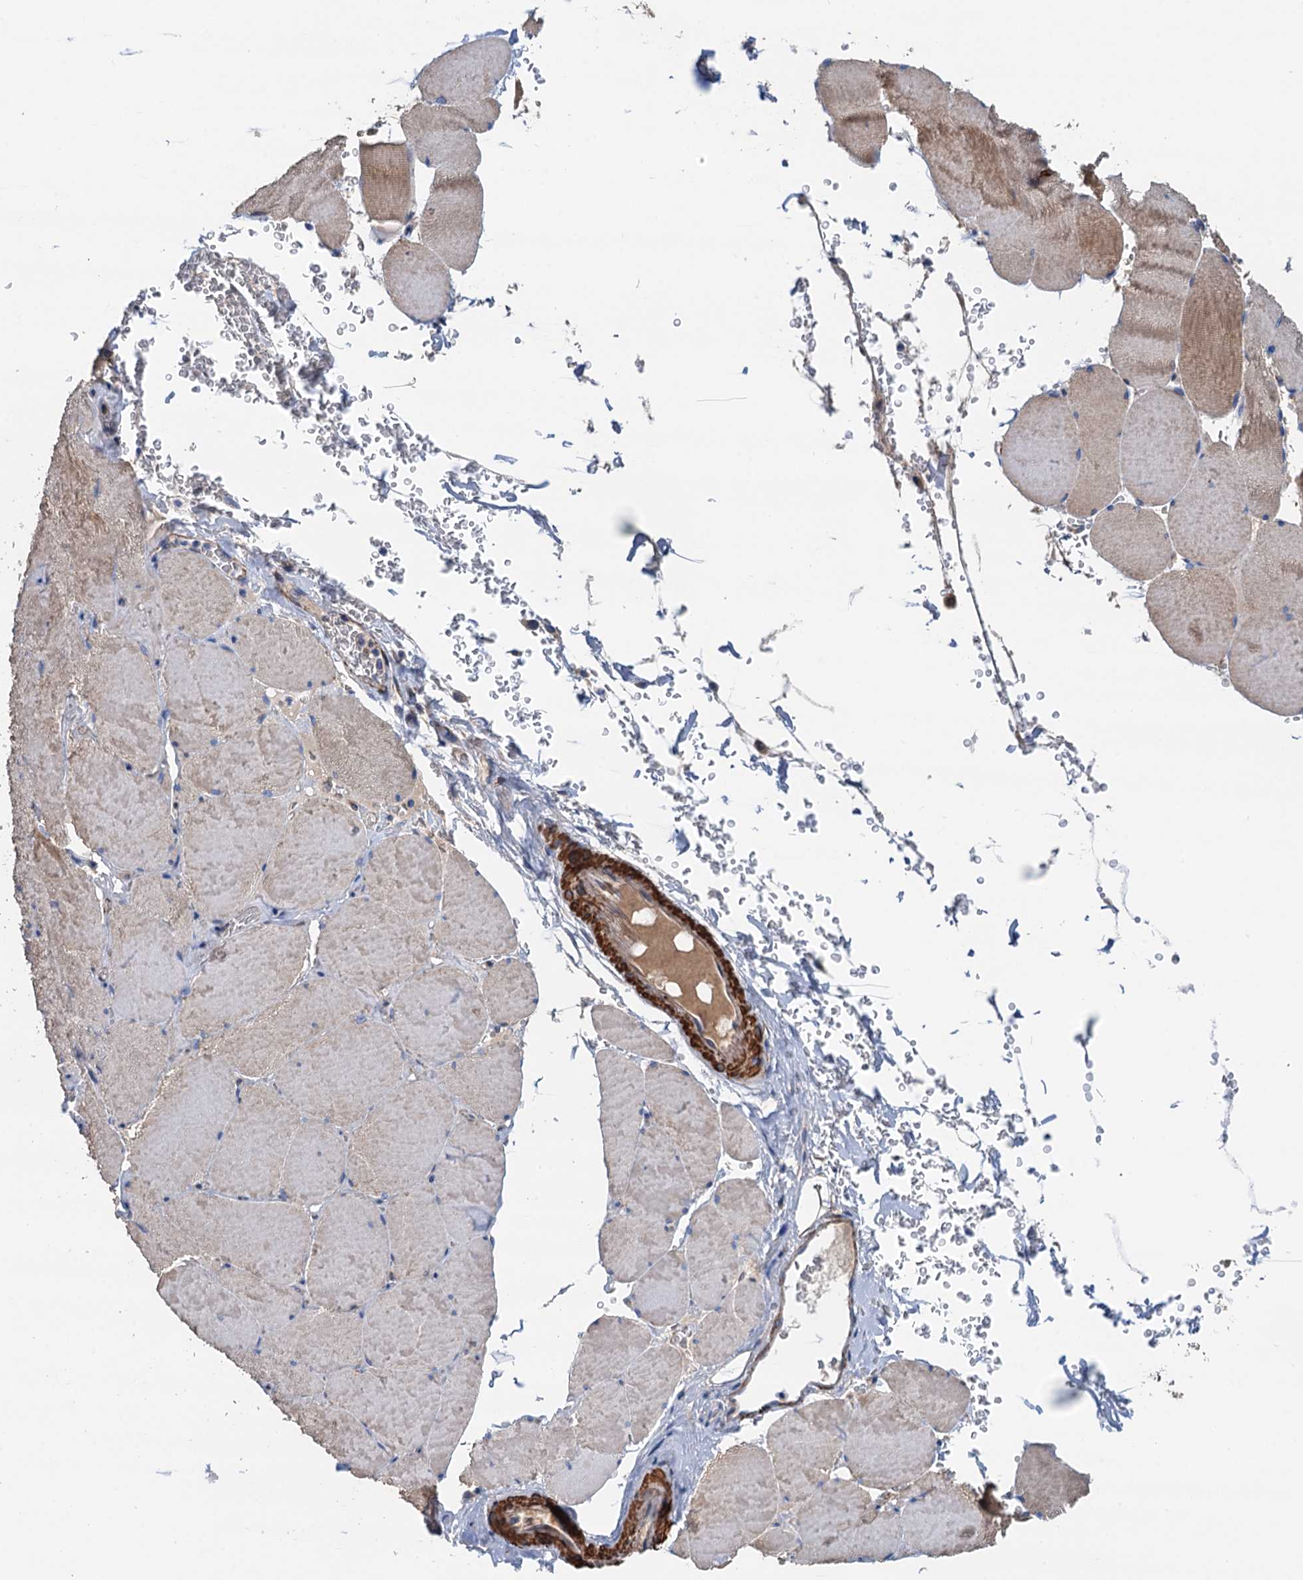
{"staining": {"intensity": "moderate", "quantity": "25%-75%", "location": "cytoplasmic/membranous"}, "tissue": "skeletal muscle", "cell_type": "Myocytes", "image_type": "normal", "snomed": [{"axis": "morphology", "description": "Normal tissue, NOS"}, {"axis": "topography", "description": "Skeletal muscle"}, {"axis": "topography", "description": "Head-Neck"}], "caption": "Benign skeletal muscle shows moderate cytoplasmic/membranous expression in about 25%-75% of myocytes, visualized by immunohistochemistry. Nuclei are stained in blue.", "gene": "CSTPP1", "patient": {"sex": "male", "age": 66}}